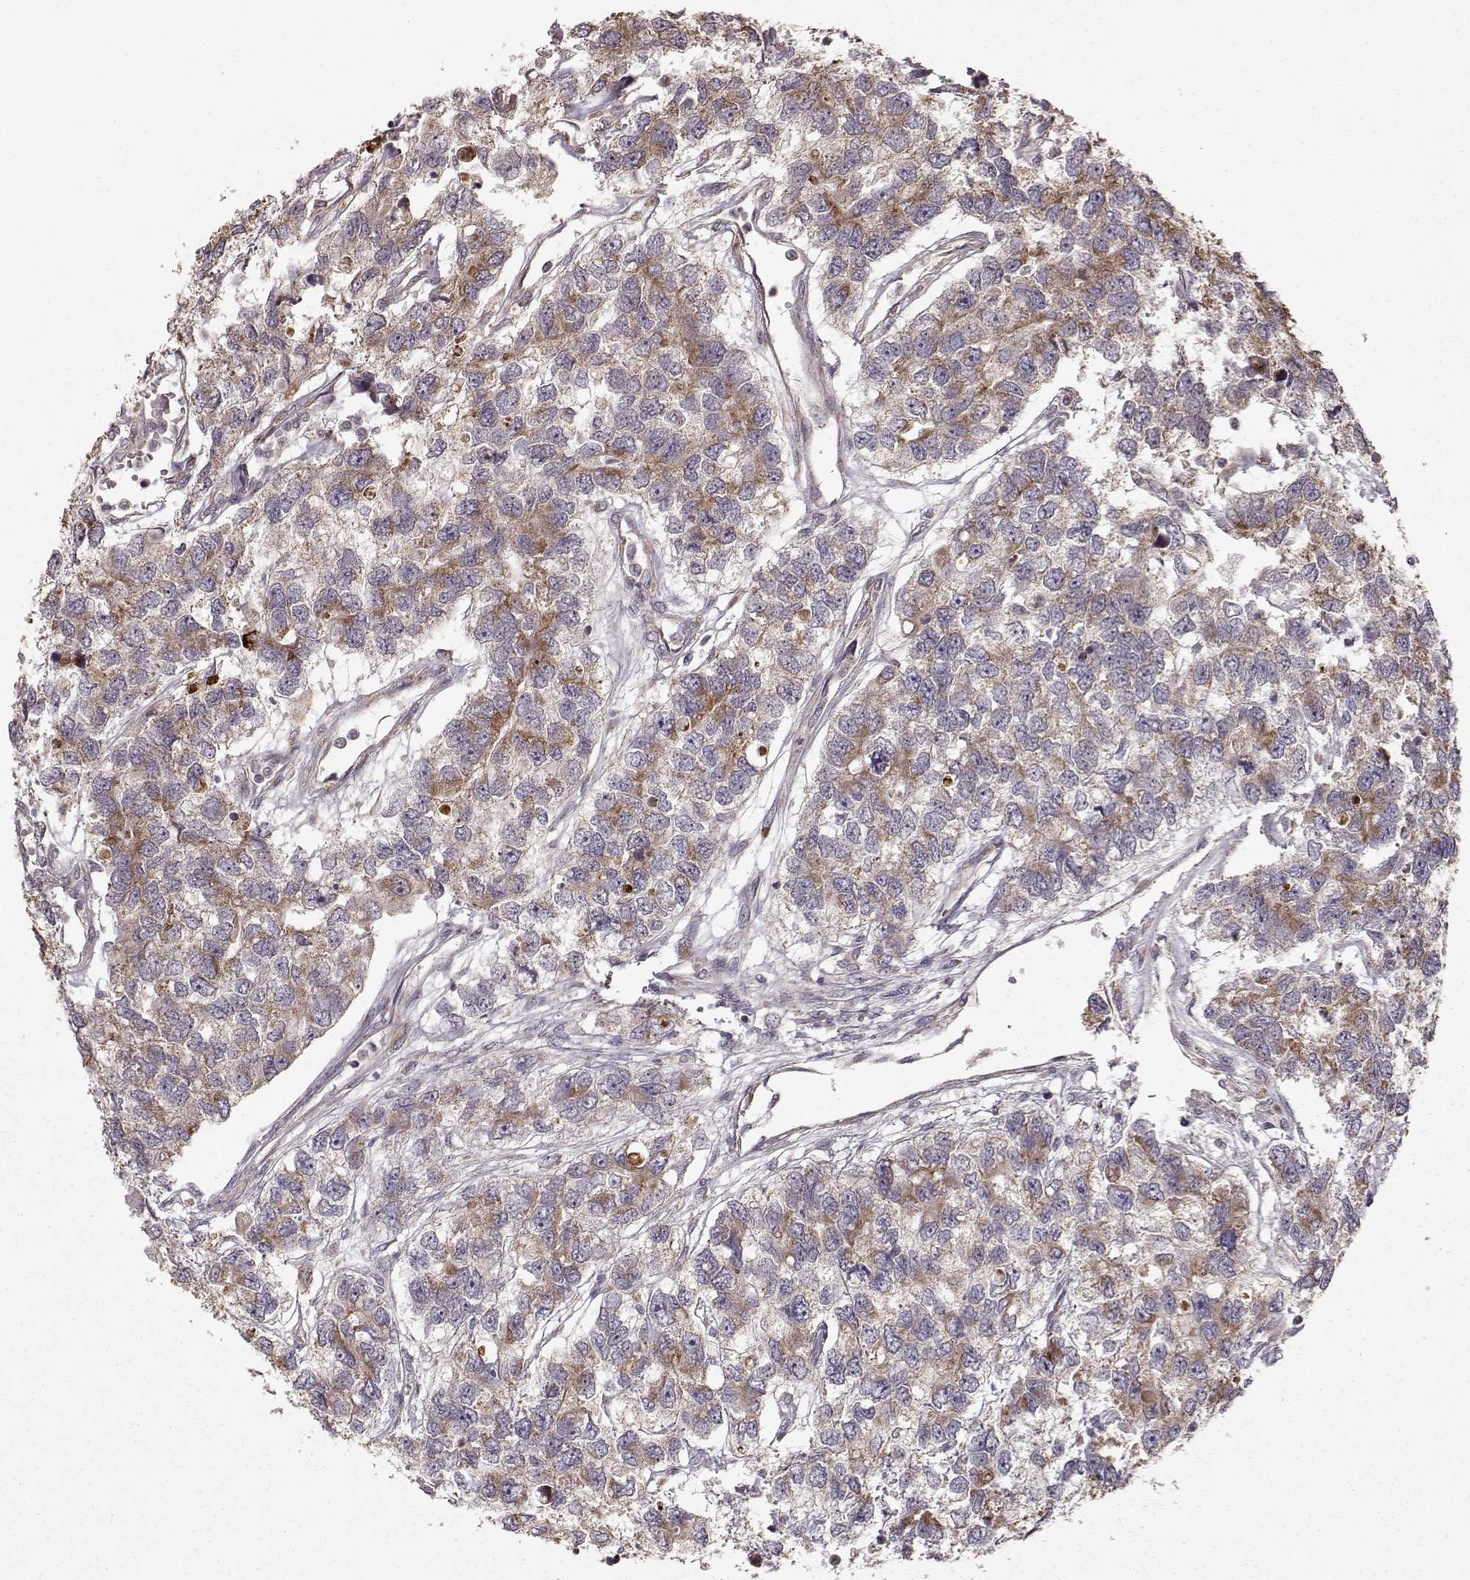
{"staining": {"intensity": "strong", "quantity": ">75%", "location": "cytoplasmic/membranous"}, "tissue": "testis cancer", "cell_type": "Tumor cells", "image_type": "cancer", "snomed": [{"axis": "morphology", "description": "Seminoma, NOS"}, {"axis": "topography", "description": "Testis"}], "caption": "Protein expression analysis of human testis seminoma reveals strong cytoplasmic/membranous expression in approximately >75% of tumor cells.", "gene": "CMTM3", "patient": {"sex": "male", "age": 52}}